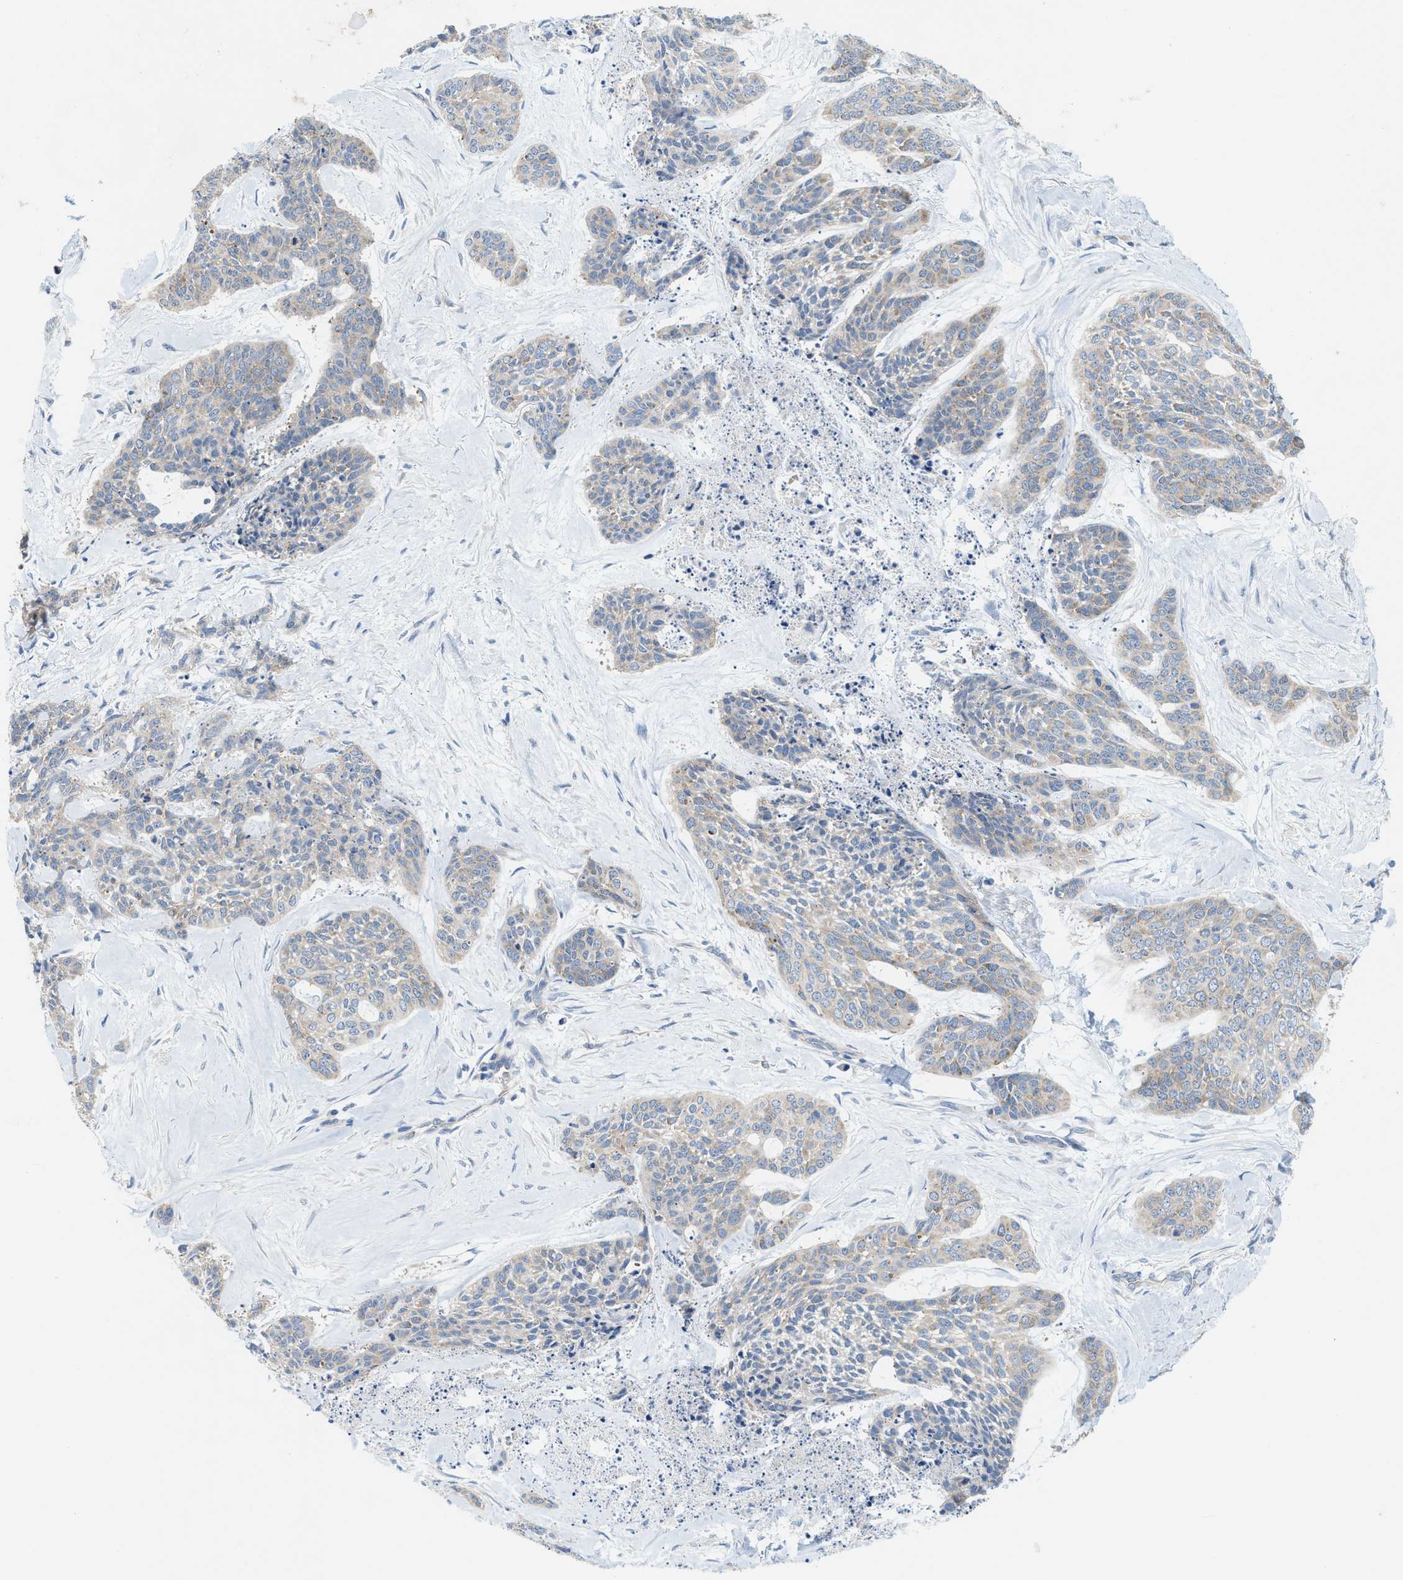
{"staining": {"intensity": "weak", "quantity": "<25%", "location": "cytoplasmic/membranous"}, "tissue": "skin cancer", "cell_type": "Tumor cells", "image_type": "cancer", "snomed": [{"axis": "morphology", "description": "Basal cell carcinoma"}, {"axis": "topography", "description": "Skin"}], "caption": "The photomicrograph reveals no significant positivity in tumor cells of skin basal cell carcinoma.", "gene": "UBAP2", "patient": {"sex": "female", "age": 64}}